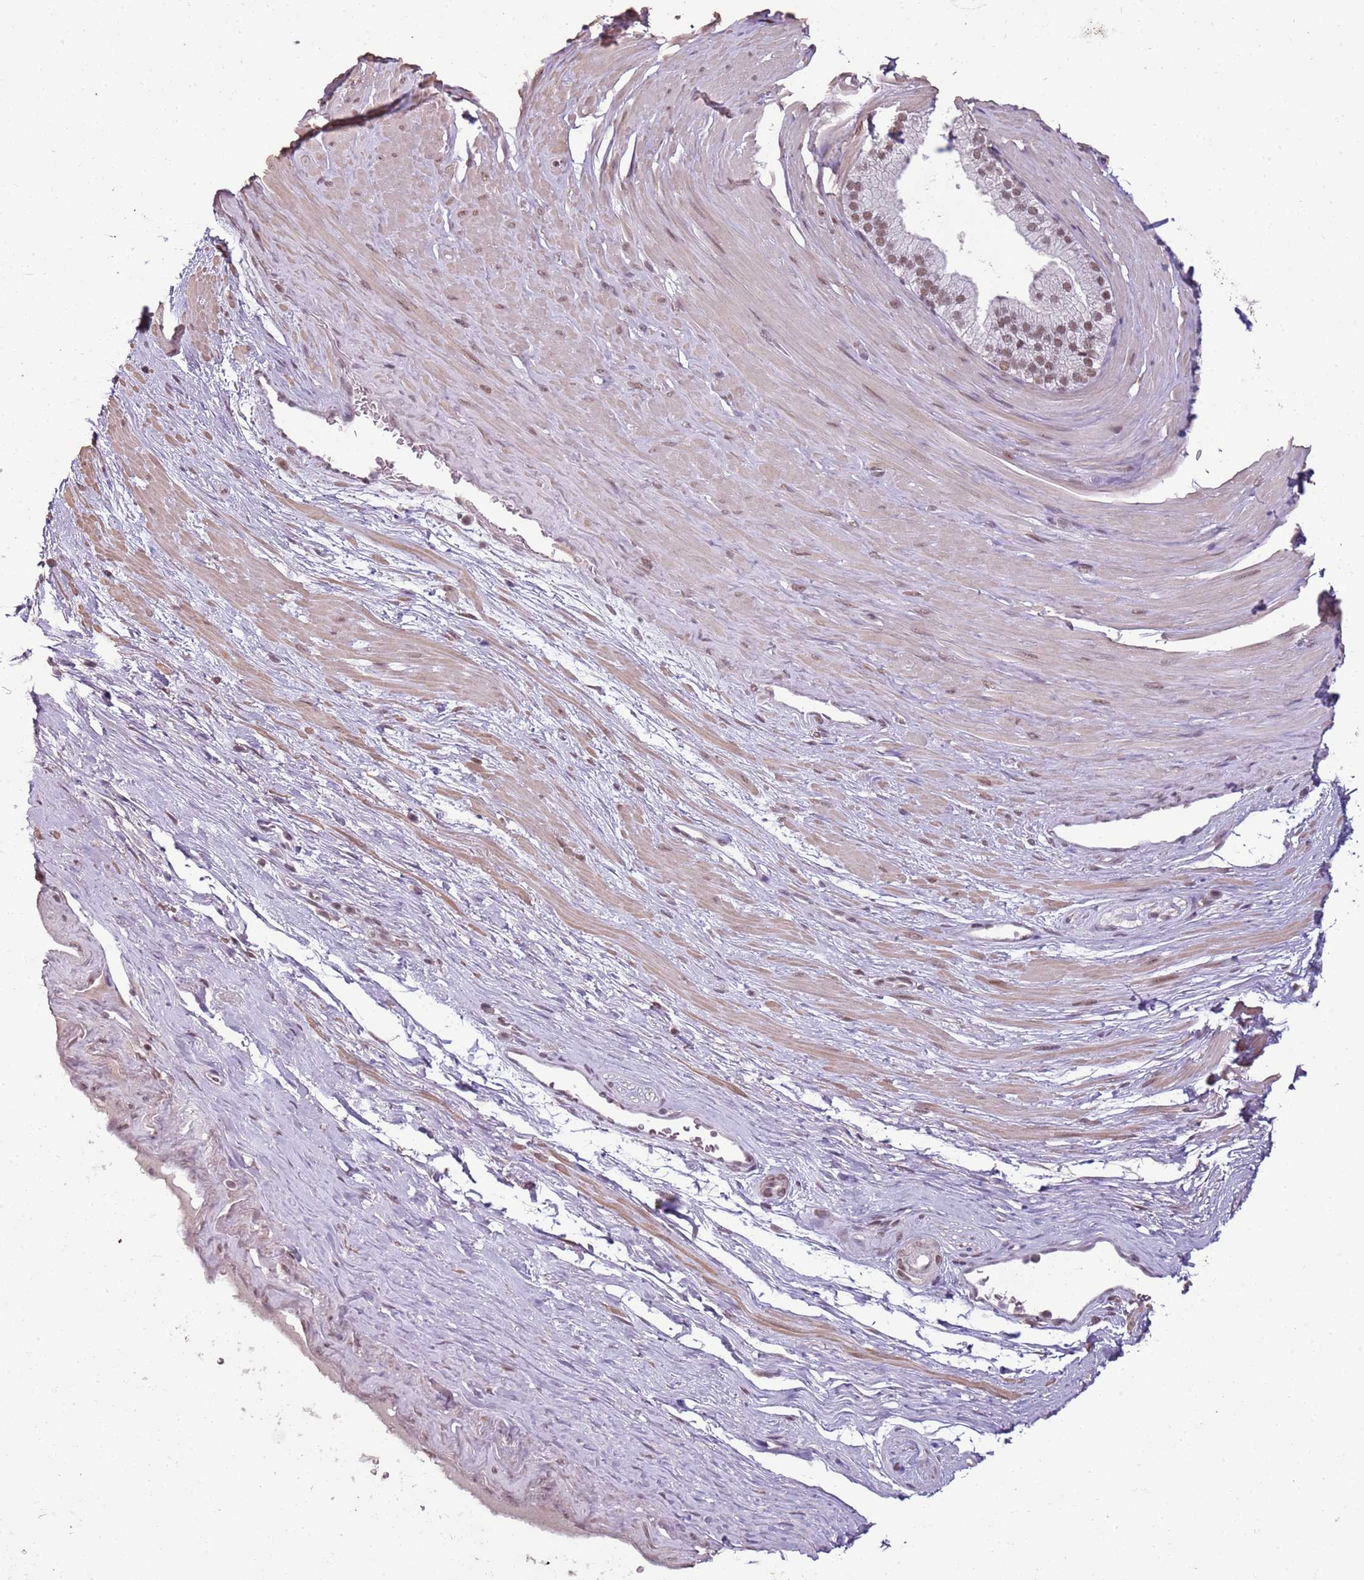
{"staining": {"intensity": "weak", "quantity": ">75%", "location": "nuclear"}, "tissue": "adipose tissue", "cell_type": "Adipocytes", "image_type": "normal", "snomed": [{"axis": "morphology", "description": "Normal tissue, NOS"}, {"axis": "morphology", "description": "Adenocarcinoma, Low grade"}, {"axis": "topography", "description": "Prostate"}, {"axis": "topography", "description": "Peripheral nerve tissue"}], "caption": "Adipose tissue stained for a protein demonstrates weak nuclear positivity in adipocytes. The staining was performed using DAB to visualize the protein expression in brown, while the nuclei were stained in blue with hematoxylin (Magnification: 20x).", "gene": "ARL14EP", "patient": {"sex": "male", "age": 63}}